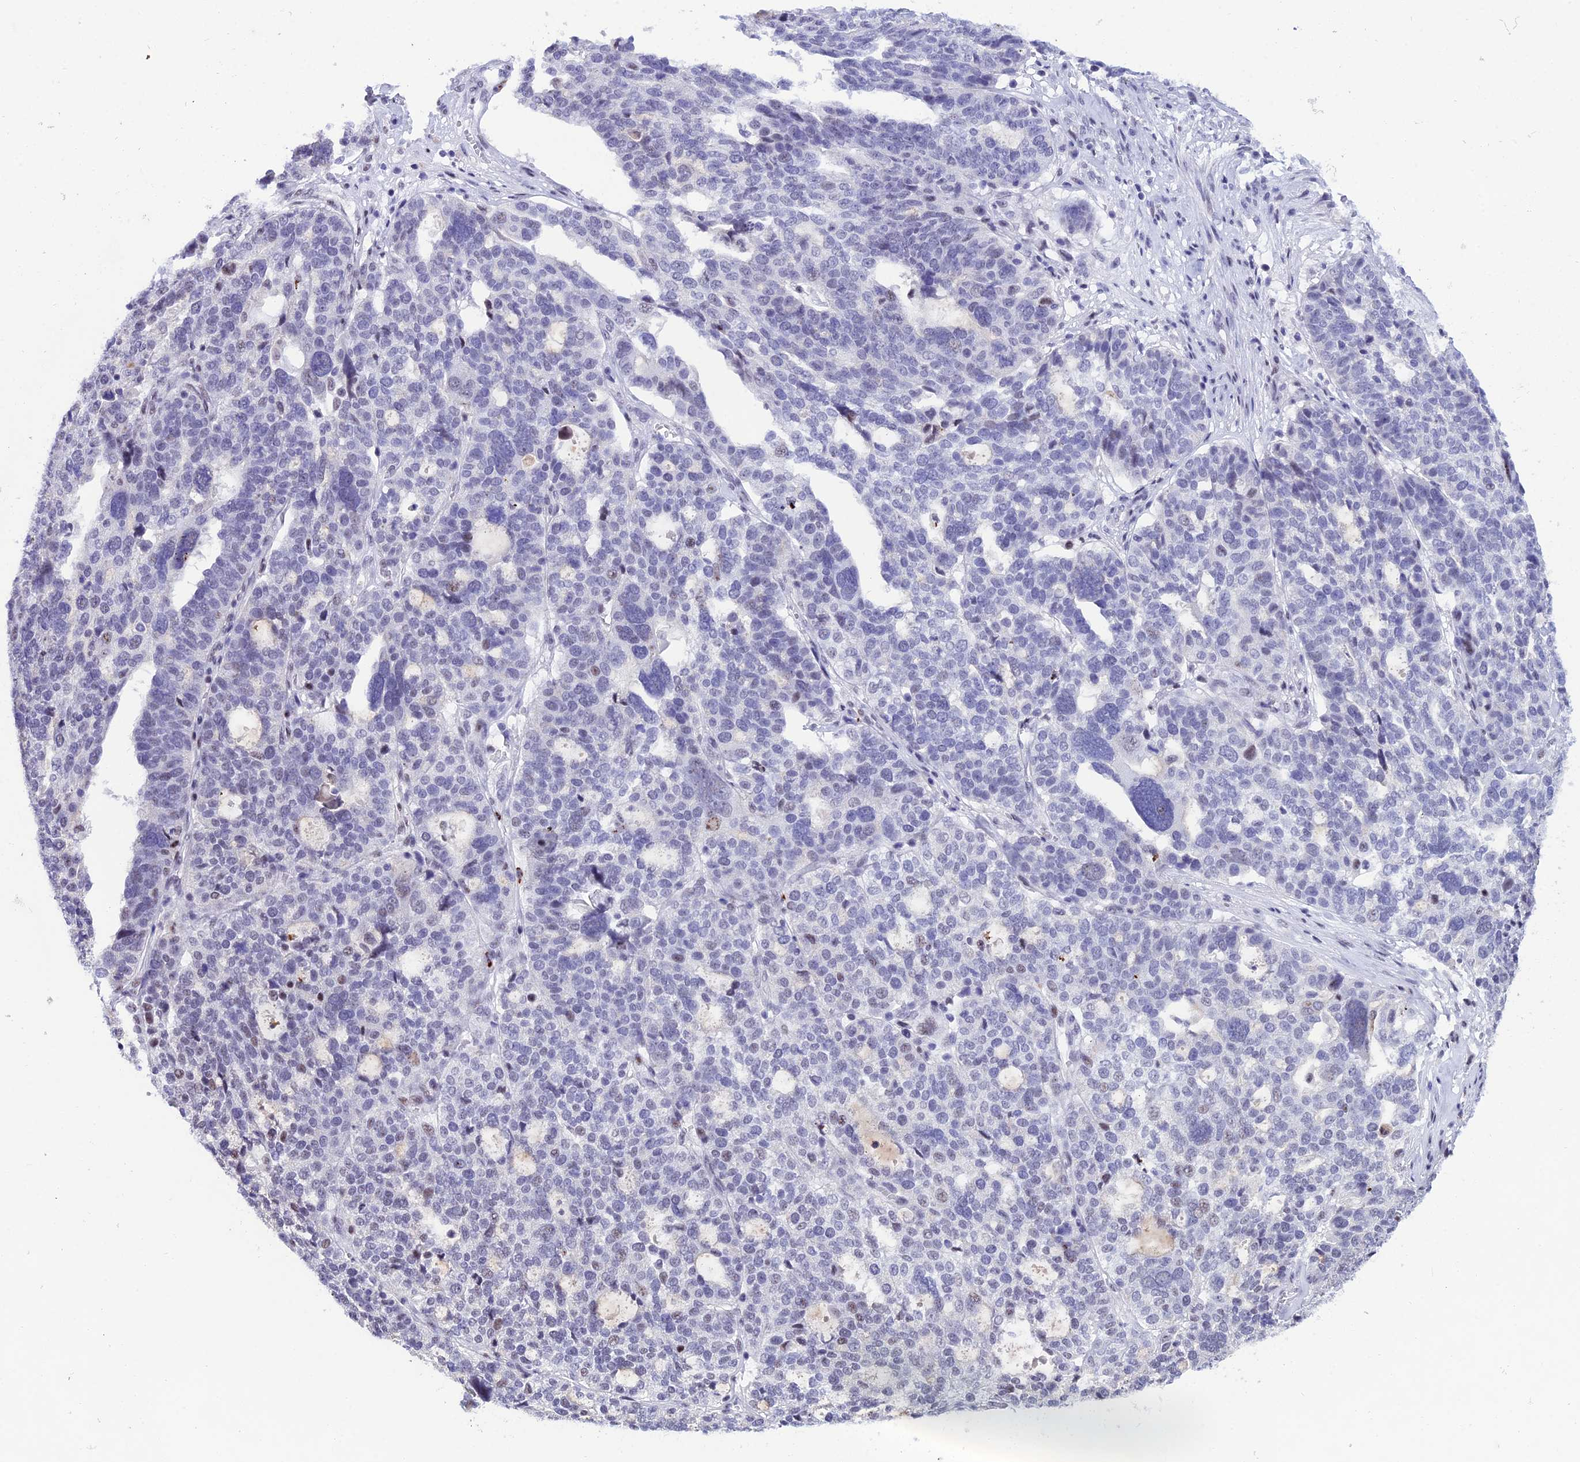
{"staining": {"intensity": "negative", "quantity": "none", "location": "none"}, "tissue": "ovarian cancer", "cell_type": "Tumor cells", "image_type": "cancer", "snomed": [{"axis": "morphology", "description": "Cystadenocarcinoma, serous, NOS"}, {"axis": "topography", "description": "Ovary"}], "caption": "High magnification brightfield microscopy of ovarian cancer stained with DAB (3,3'-diaminobenzidine) (brown) and counterstained with hematoxylin (blue): tumor cells show no significant staining.", "gene": "MFSD2B", "patient": {"sex": "female", "age": 59}}